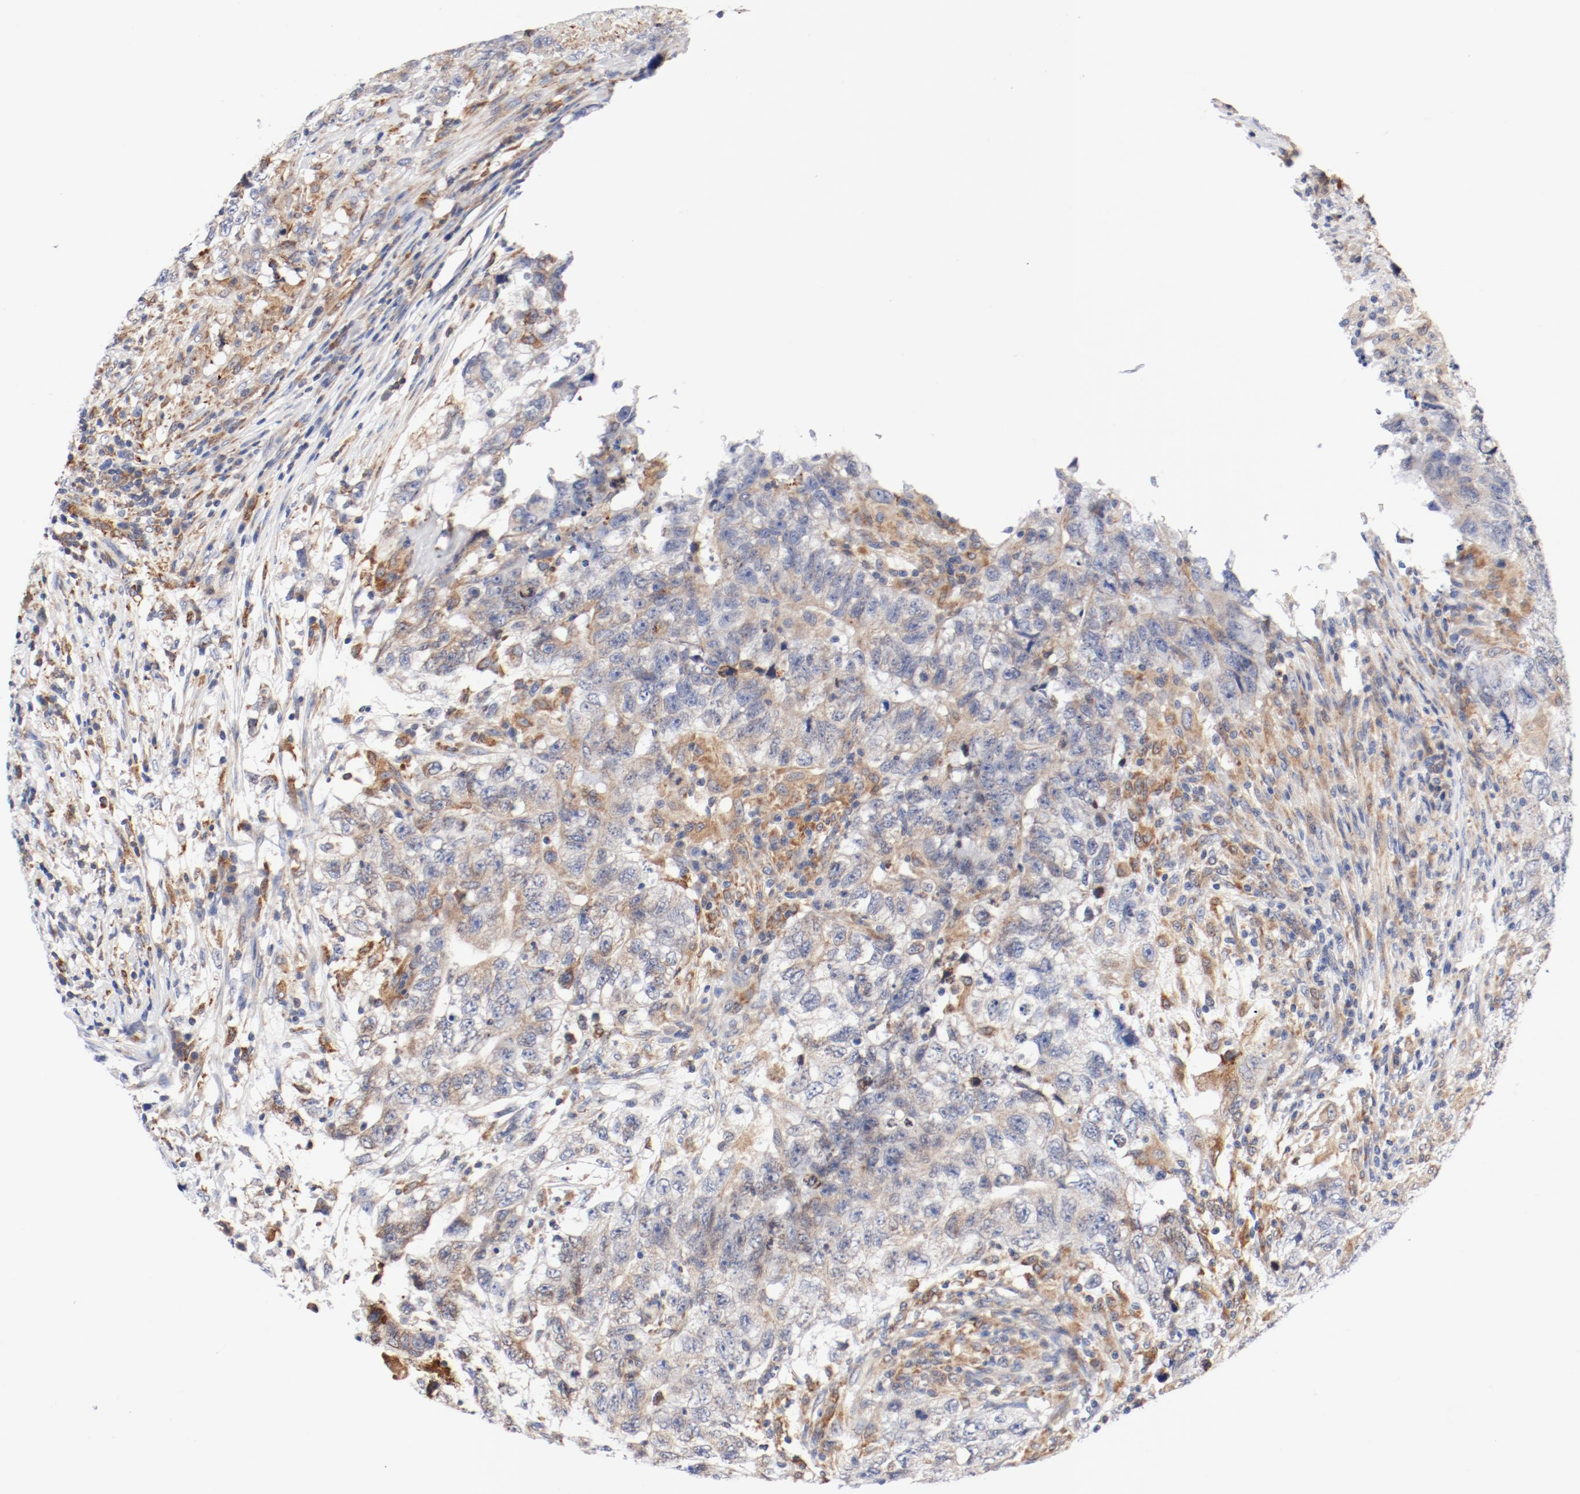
{"staining": {"intensity": "moderate", "quantity": ">75%", "location": "cytoplasmic/membranous"}, "tissue": "testis cancer", "cell_type": "Tumor cells", "image_type": "cancer", "snomed": [{"axis": "morphology", "description": "Carcinoma, Embryonal, NOS"}, {"axis": "topography", "description": "Testis"}], "caption": "Testis cancer (embryonal carcinoma) stained with immunohistochemistry (IHC) demonstrates moderate cytoplasmic/membranous staining in approximately >75% of tumor cells.", "gene": "PDPK1", "patient": {"sex": "male", "age": 21}}